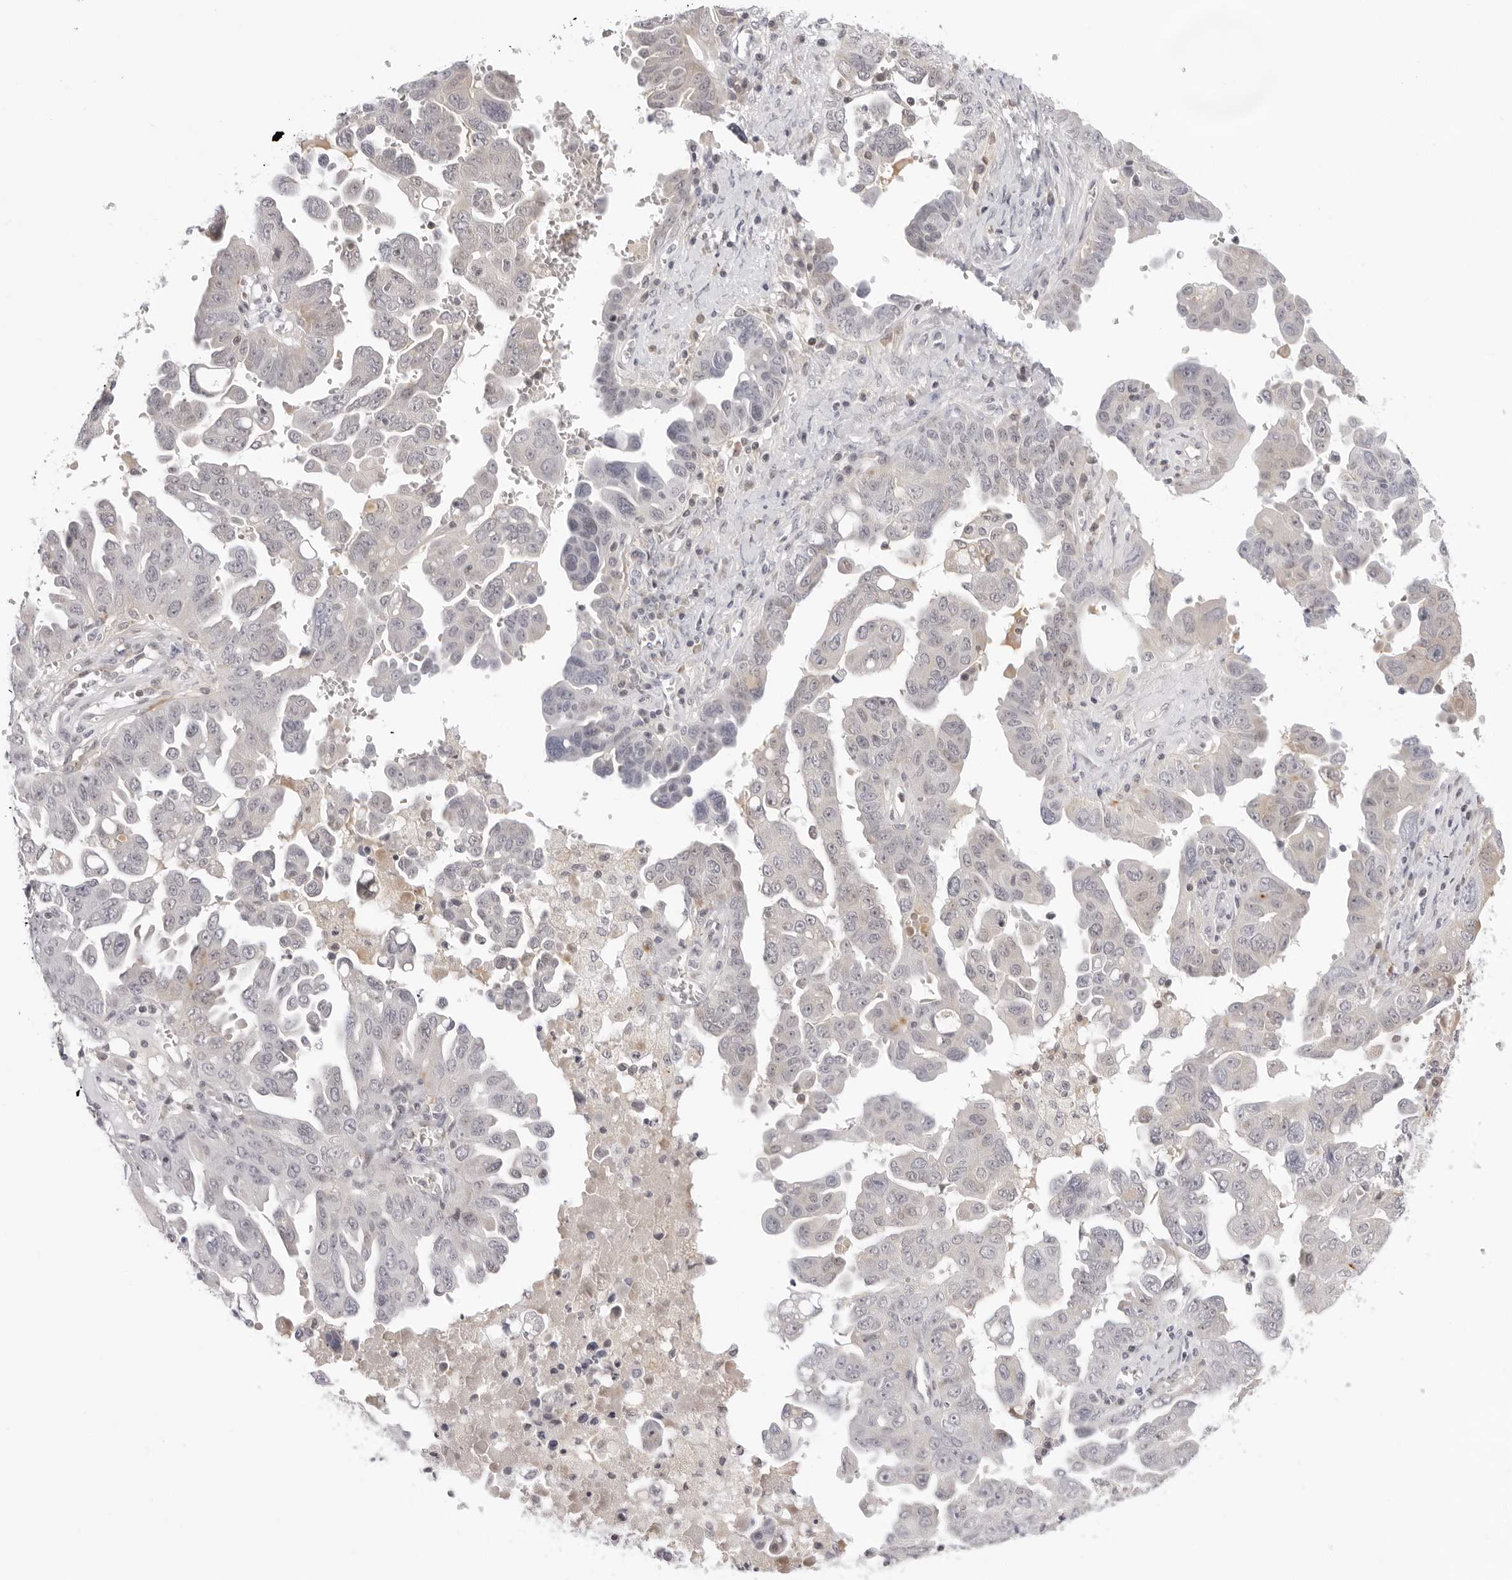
{"staining": {"intensity": "moderate", "quantity": "<25%", "location": "cytoplasmic/membranous"}, "tissue": "ovarian cancer", "cell_type": "Tumor cells", "image_type": "cancer", "snomed": [{"axis": "morphology", "description": "Carcinoma, endometroid"}, {"axis": "topography", "description": "Ovary"}], "caption": "IHC photomicrograph of ovarian cancer stained for a protein (brown), which demonstrates low levels of moderate cytoplasmic/membranous expression in approximately <25% of tumor cells.", "gene": "STRADB", "patient": {"sex": "female", "age": 62}}